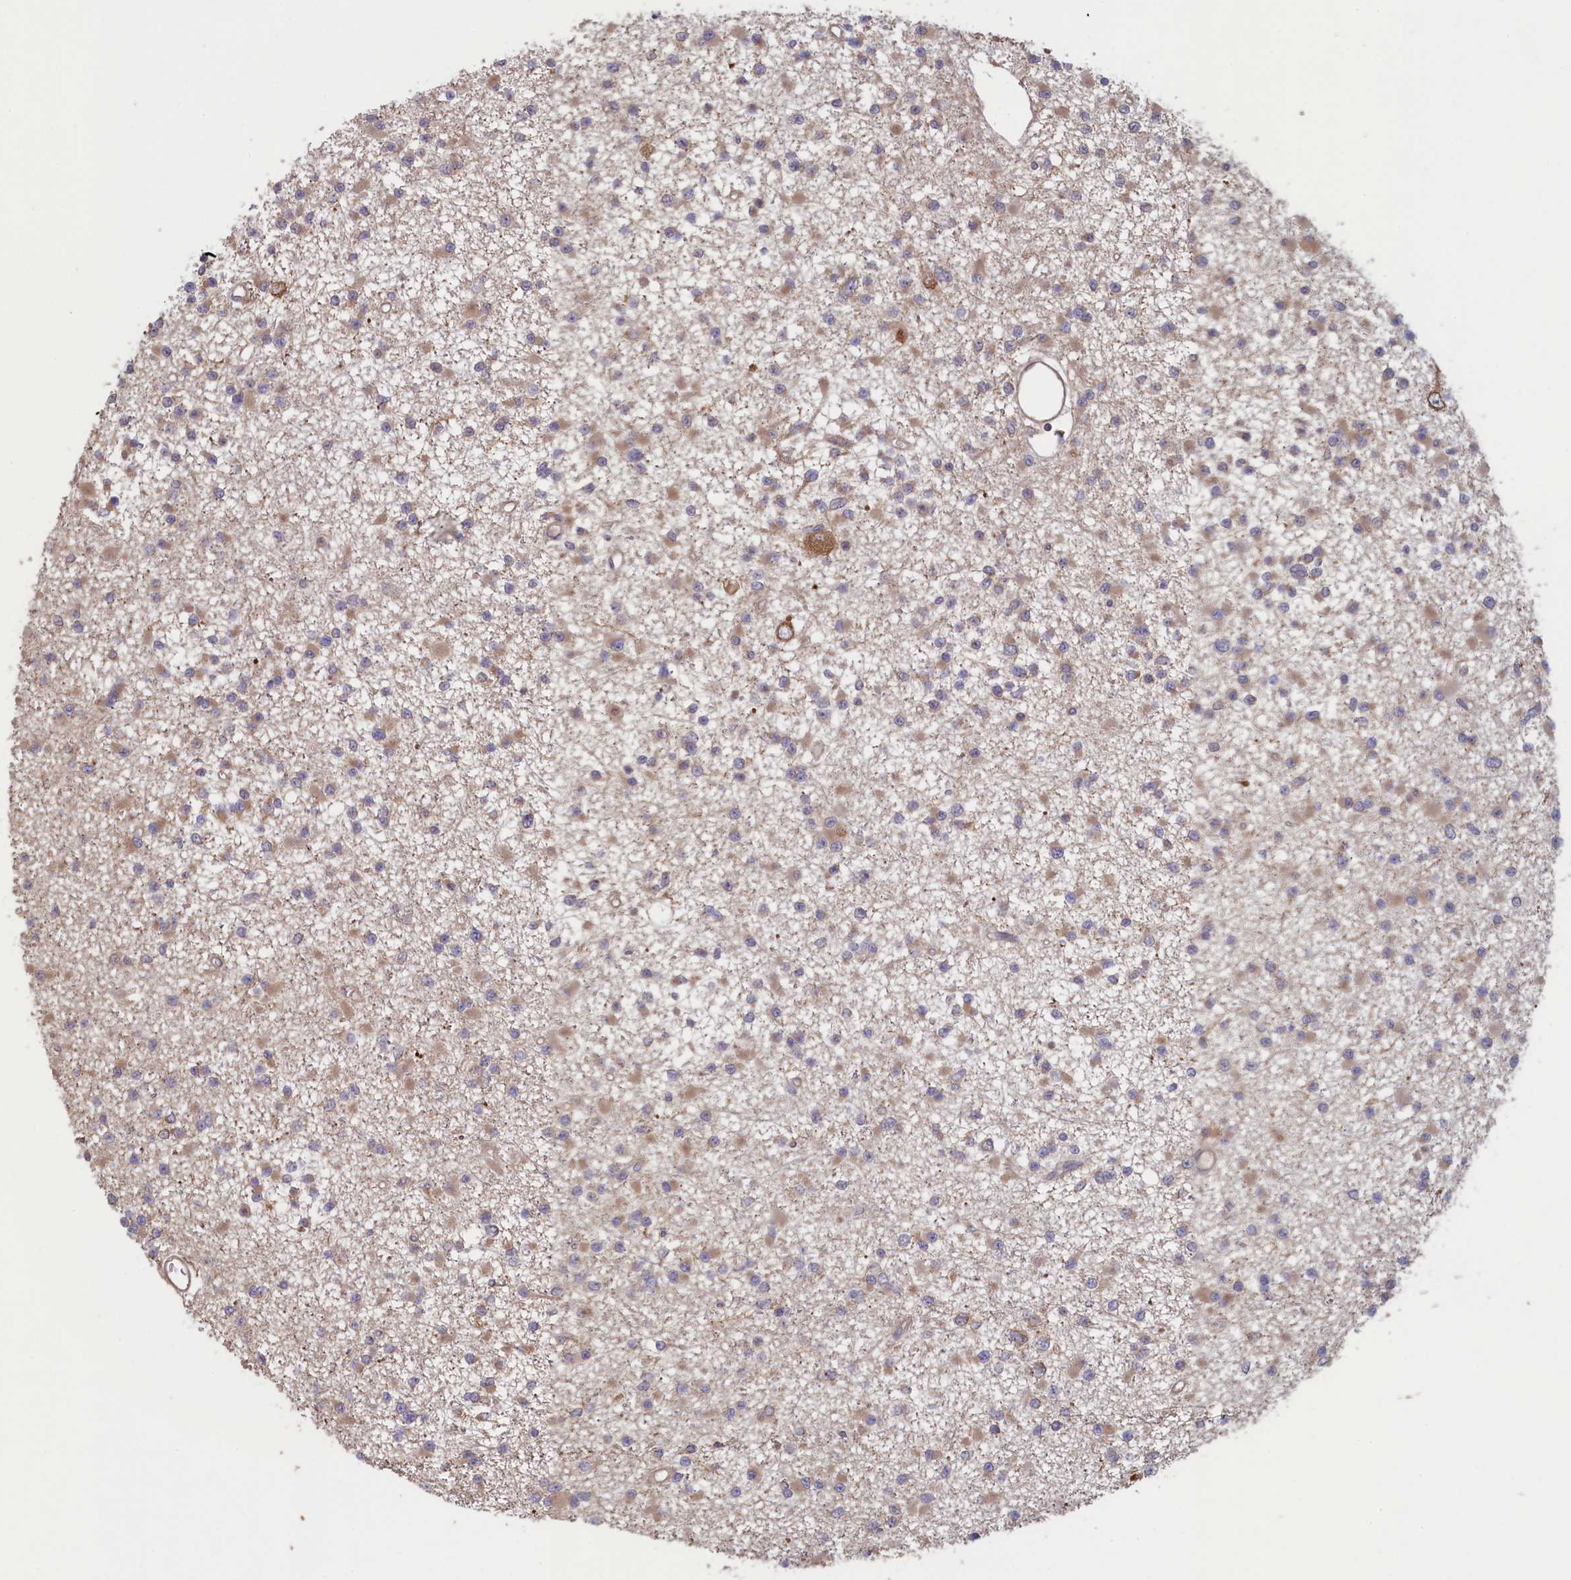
{"staining": {"intensity": "weak", "quantity": "25%-75%", "location": "cytoplasmic/membranous"}, "tissue": "glioma", "cell_type": "Tumor cells", "image_type": "cancer", "snomed": [{"axis": "morphology", "description": "Glioma, malignant, Low grade"}, {"axis": "topography", "description": "Brain"}], "caption": "This micrograph shows glioma stained with immunohistochemistry to label a protein in brown. The cytoplasmic/membranous of tumor cells show weak positivity for the protein. Nuclei are counter-stained blue.", "gene": "CIAO2B", "patient": {"sex": "female", "age": 22}}